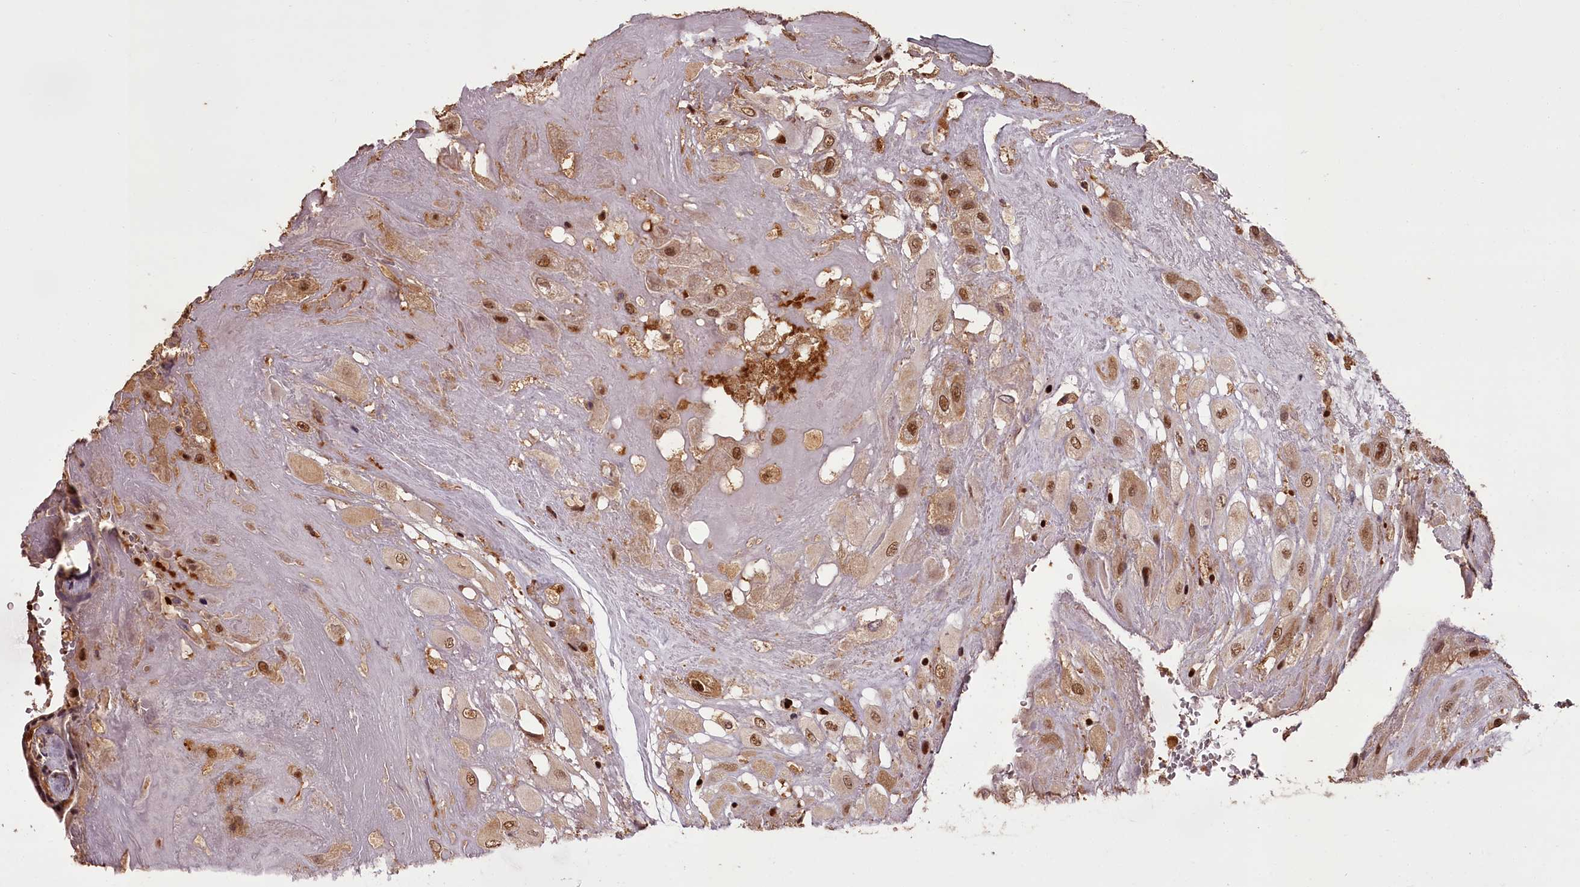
{"staining": {"intensity": "moderate", "quantity": ">75%", "location": "nuclear"}, "tissue": "placenta", "cell_type": "Decidual cells", "image_type": "normal", "snomed": [{"axis": "morphology", "description": "Normal tissue, NOS"}, {"axis": "topography", "description": "Placenta"}], "caption": "Normal placenta displays moderate nuclear expression in about >75% of decidual cells.", "gene": "NPRL2", "patient": {"sex": "female", "age": 37}}